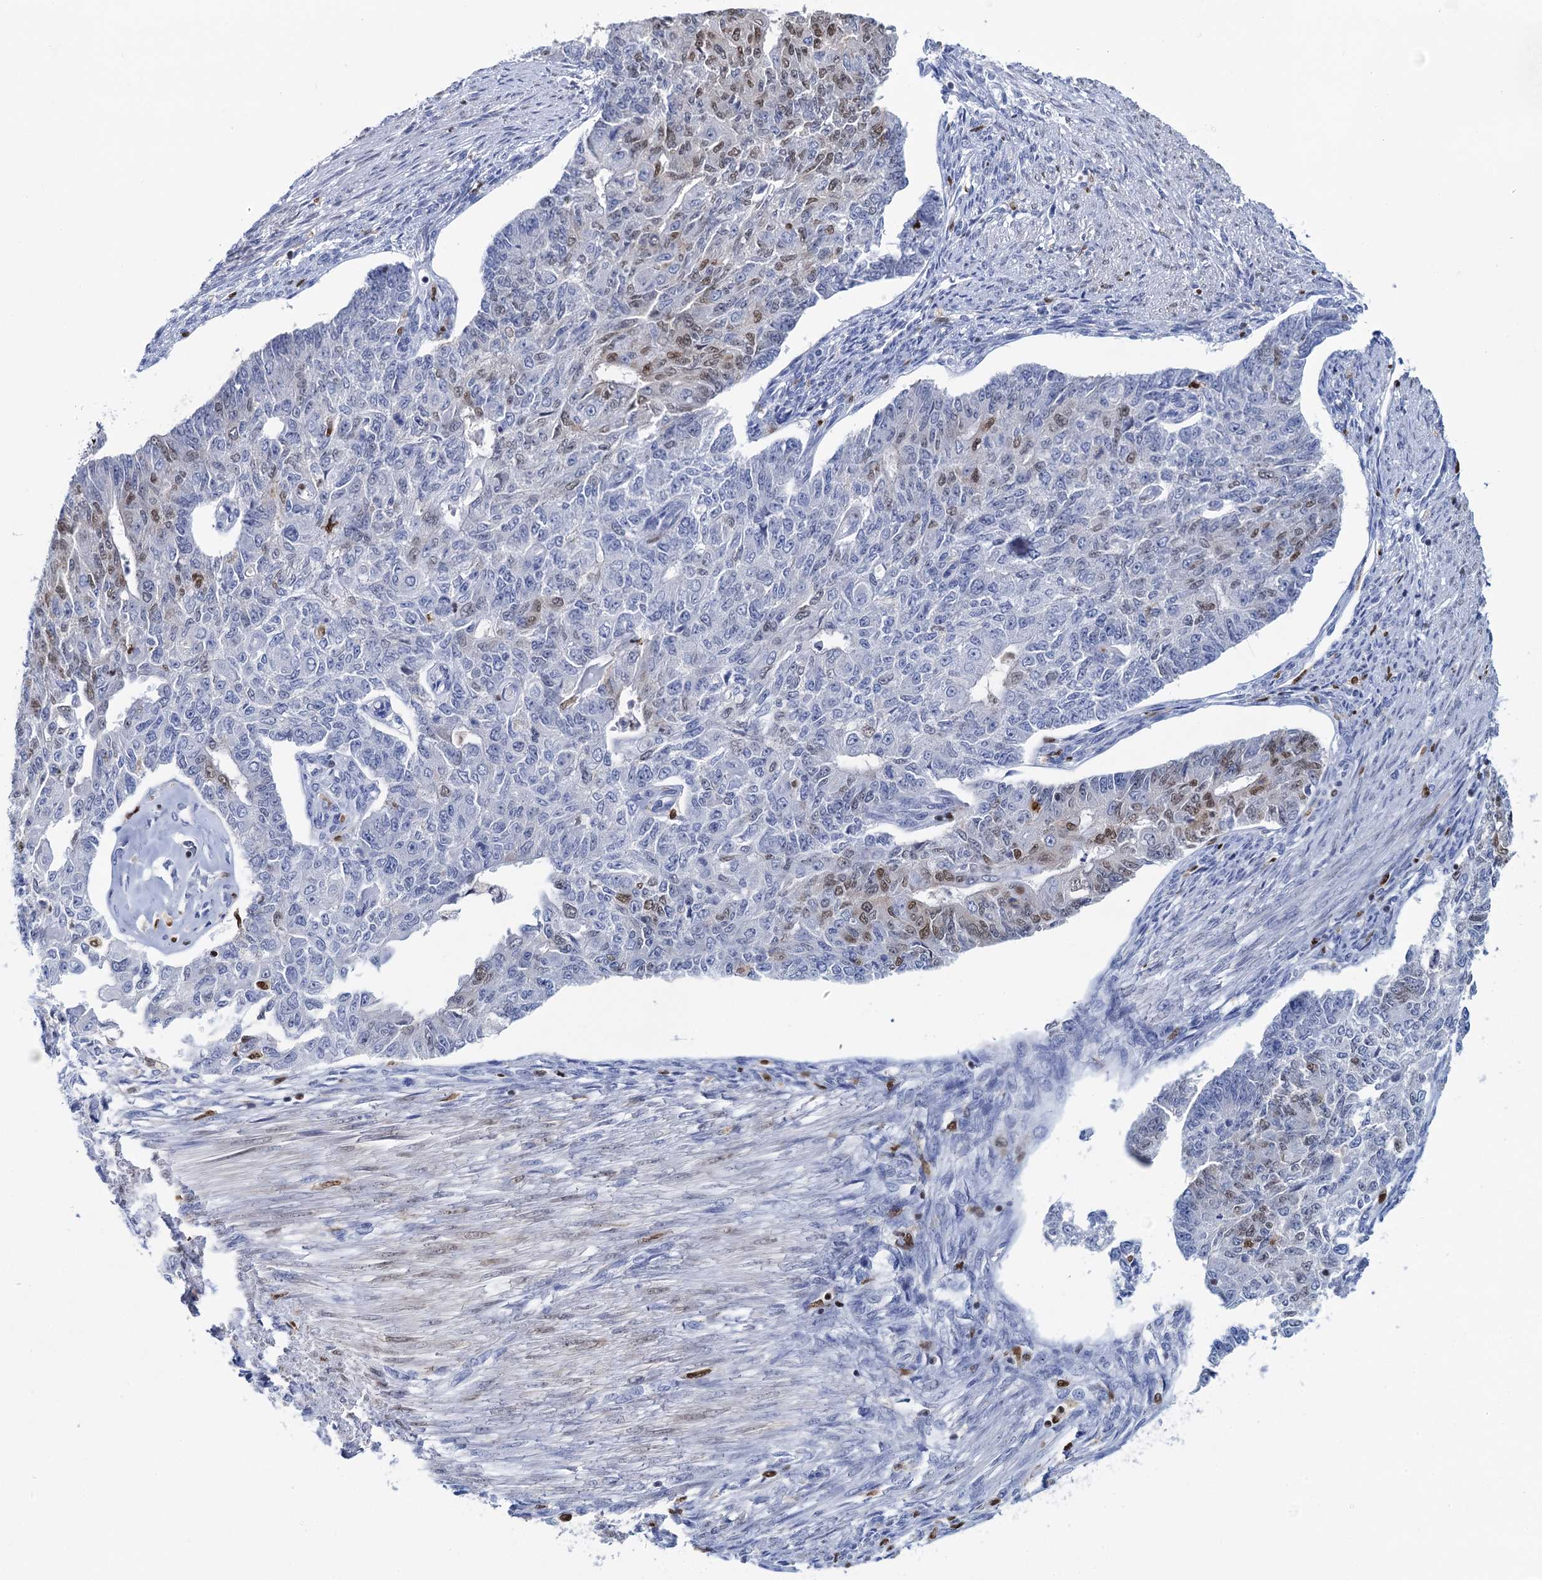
{"staining": {"intensity": "moderate", "quantity": "<25%", "location": "nuclear"}, "tissue": "endometrial cancer", "cell_type": "Tumor cells", "image_type": "cancer", "snomed": [{"axis": "morphology", "description": "Adenocarcinoma, NOS"}, {"axis": "topography", "description": "Endometrium"}], "caption": "Endometrial cancer stained with IHC displays moderate nuclear expression in about <25% of tumor cells.", "gene": "CELF2", "patient": {"sex": "female", "age": 32}}